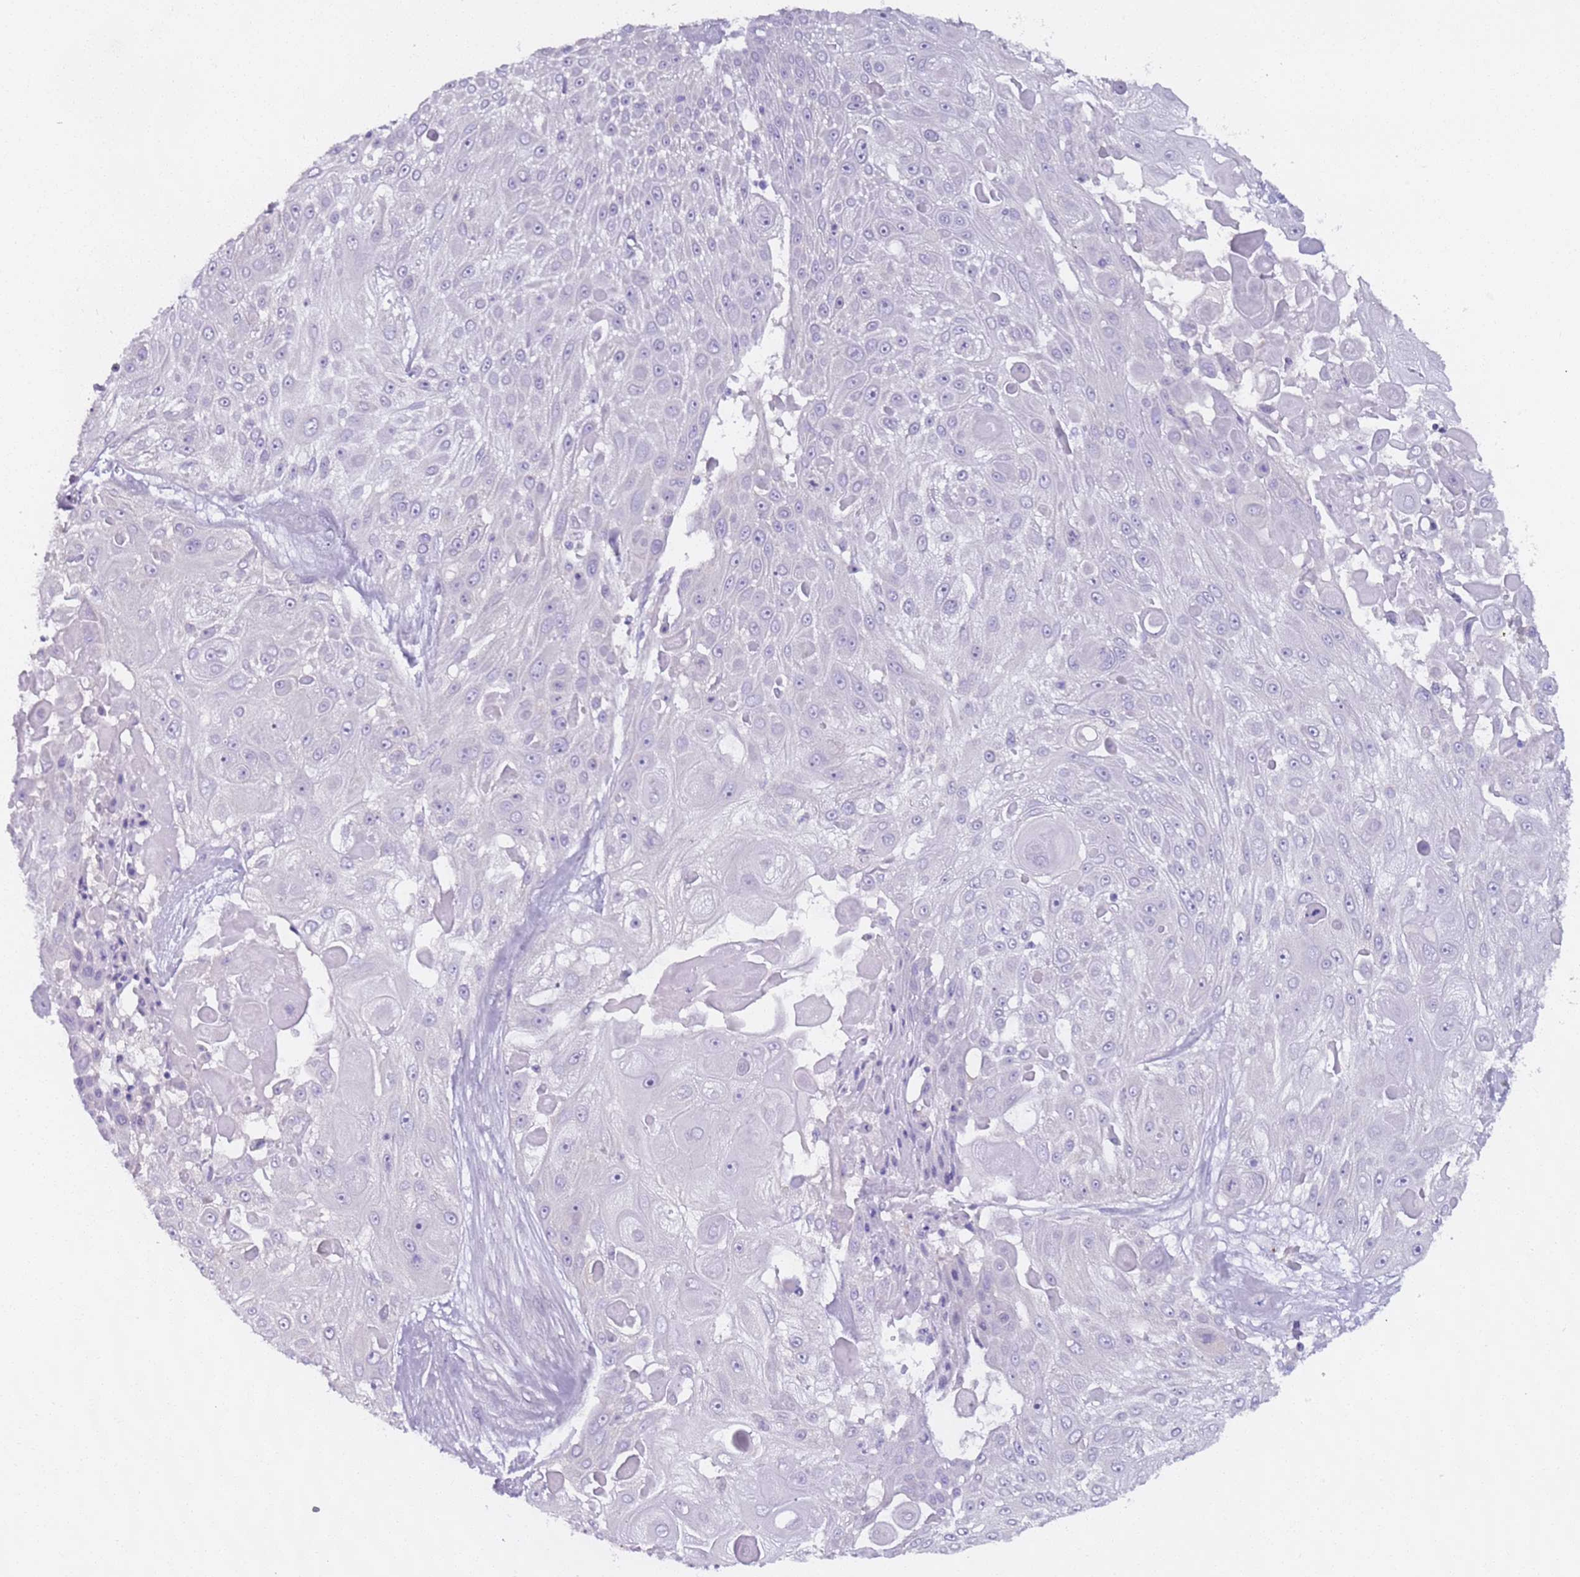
{"staining": {"intensity": "negative", "quantity": "none", "location": "none"}, "tissue": "skin cancer", "cell_type": "Tumor cells", "image_type": "cancer", "snomed": [{"axis": "morphology", "description": "Squamous cell carcinoma, NOS"}, {"axis": "topography", "description": "Skin"}], "caption": "Squamous cell carcinoma (skin) was stained to show a protein in brown. There is no significant positivity in tumor cells.", "gene": "AKTIP", "patient": {"sex": "female", "age": 86}}